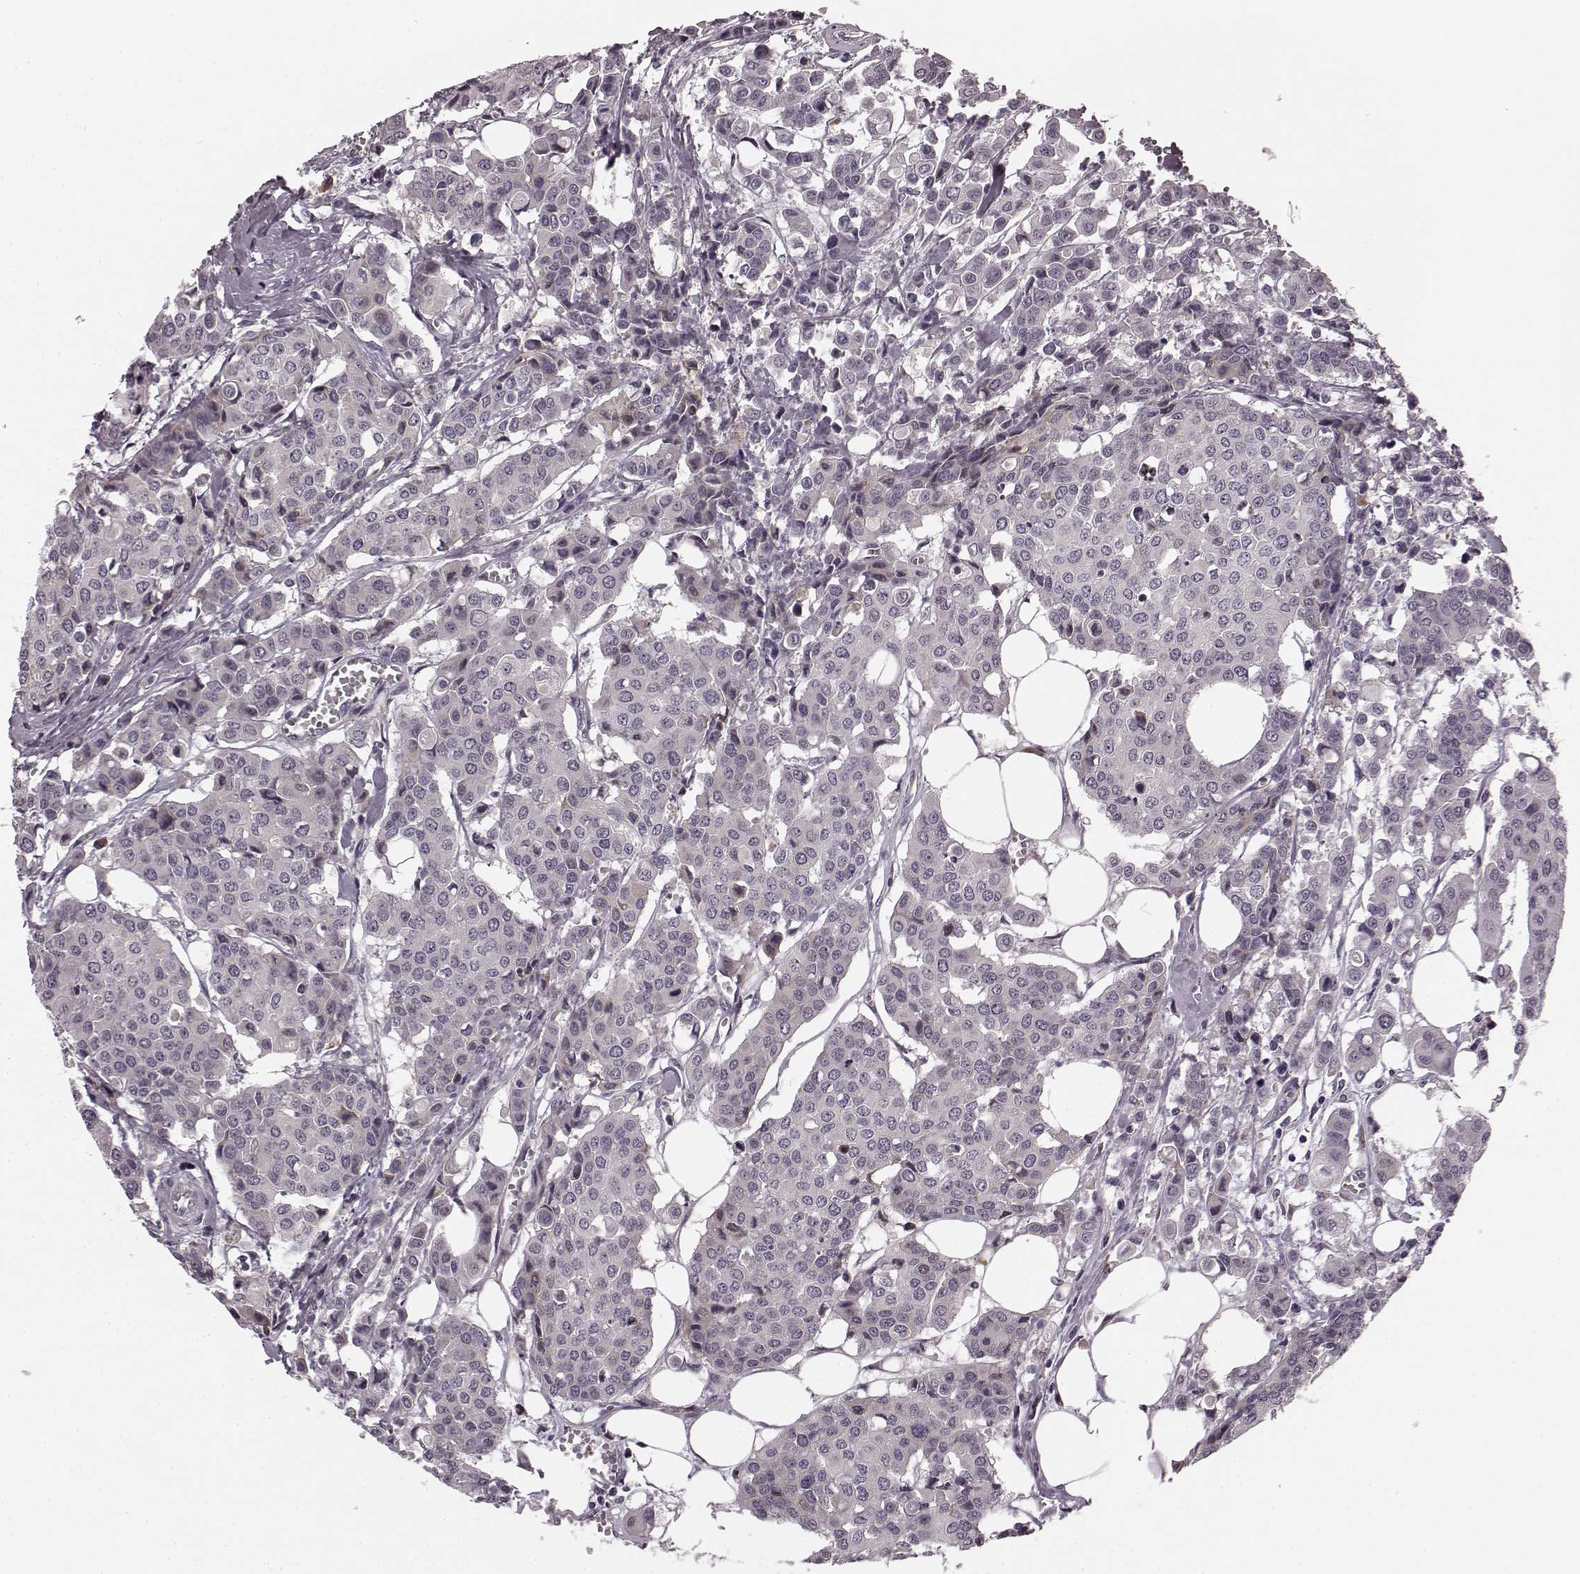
{"staining": {"intensity": "negative", "quantity": "none", "location": "none"}, "tissue": "carcinoid", "cell_type": "Tumor cells", "image_type": "cancer", "snomed": [{"axis": "morphology", "description": "Carcinoid, malignant, NOS"}, {"axis": "topography", "description": "Colon"}], "caption": "Immunohistochemistry (IHC) histopathology image of neoplastic tissue: human carcinoid stained with DAB reveals no significant protein expression in tumor cells.", "gene": "FAM234B", "patient": {"sex": "male", "age": 81}}